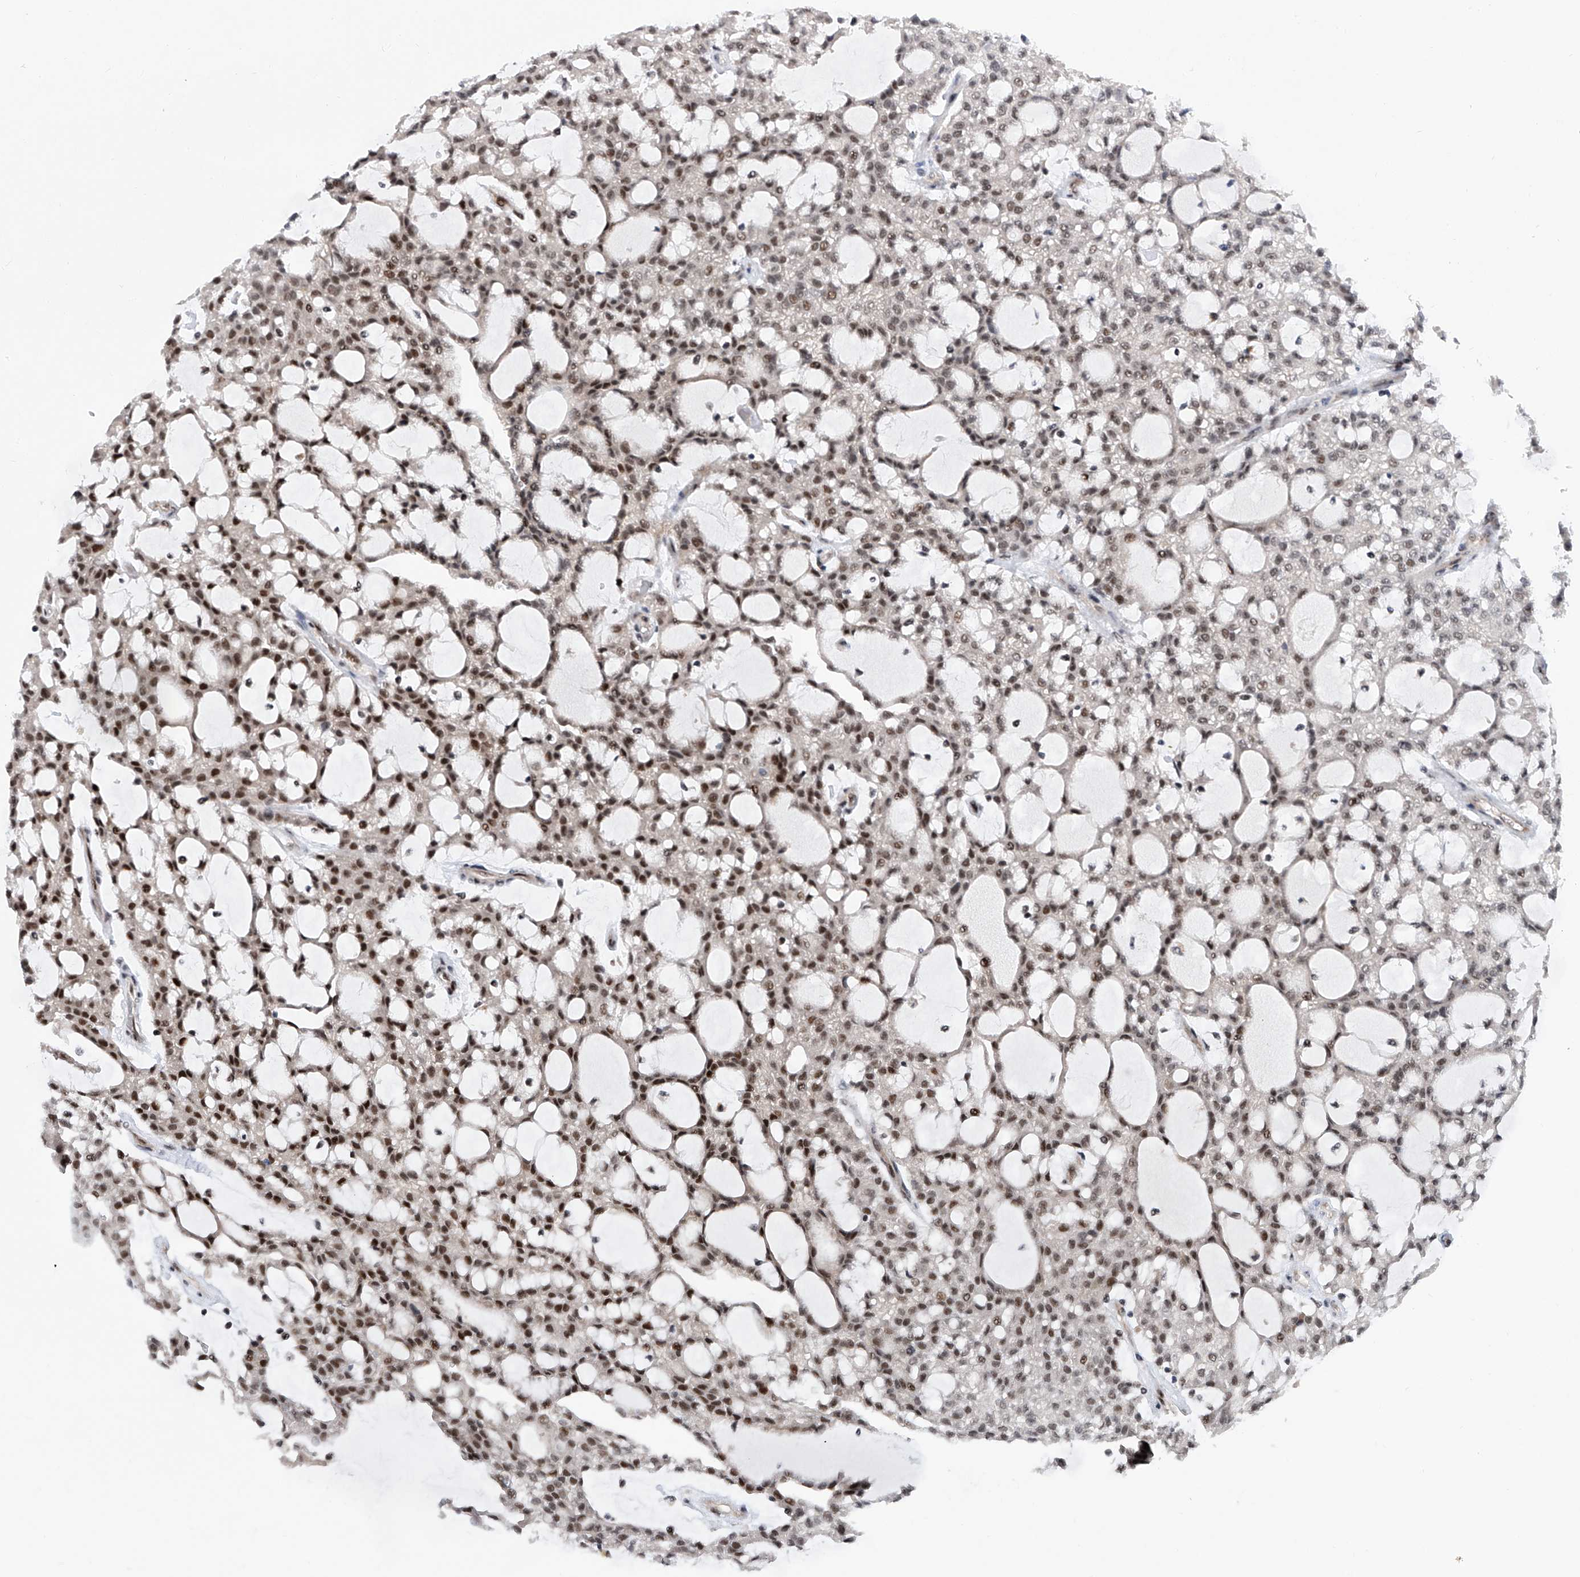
{"staining": {"intensity": "moderate", "quantity": ">75%", "location": "nuclear"}, "tissue": "renal cancer", "cell_type": "Tumor cells", "image_type": "cancer", "snomed": [{"axis": "morphology", "description": "Adenocarcinoma, NOS"}, {"axis": "topography", "description": "Kidney"}], "caption": "Immunohistochemical staining of renal cancer shows medium levels of moderate nuclear protein positivity in about >75% of tumor cells.", "gene": "RAD54L", "patient": {"sex": "male", "age": 63}}